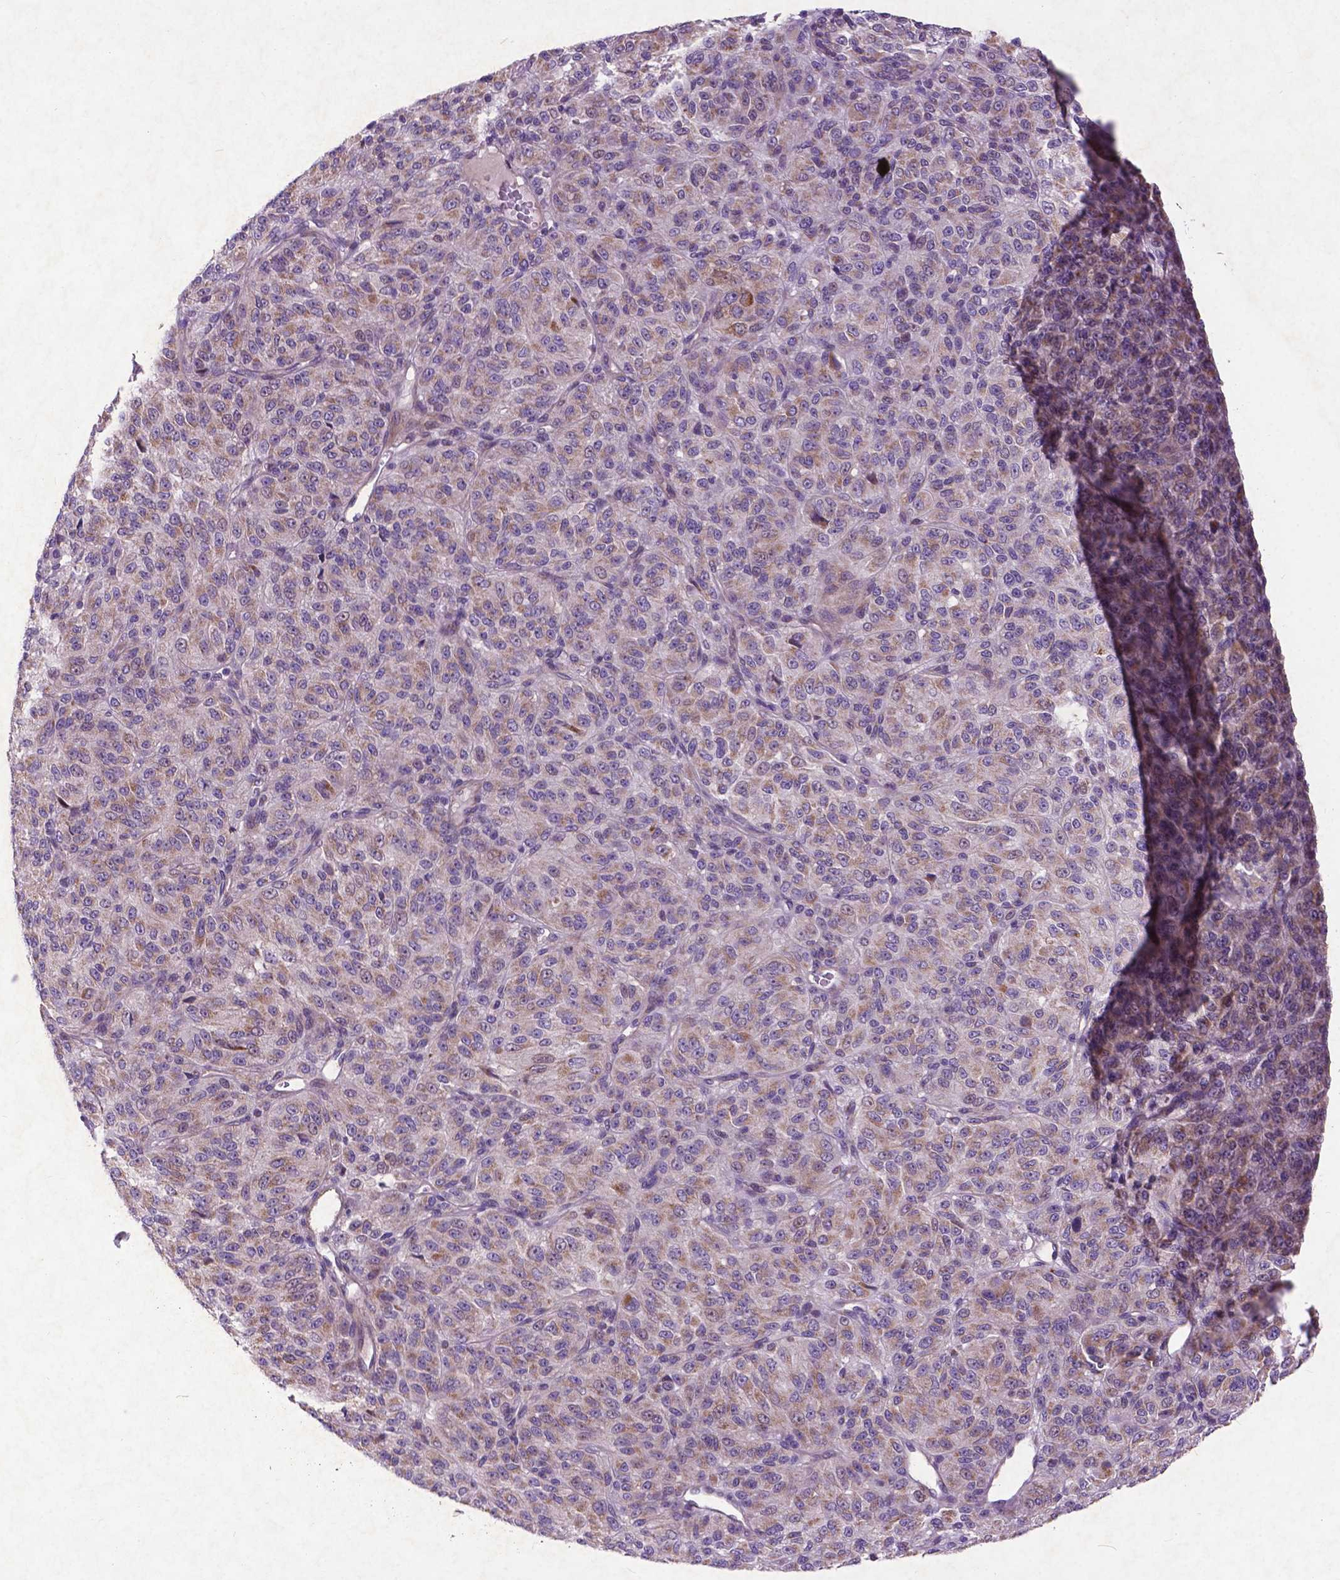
{"staining": {"intensity": "weak", "quantity": ">75%", "location": "cytoplasmic/membranous"}, "tissue": "melanoma", "cell_type": "Tumor cells", "image_type": "cancer", "snomed": [{"axis": "morphology", "description": "Malignant melanoma, Metastatic site"}, {"axis": "topography", "description": "Brain"}], "caption": "Human malignant melanoma (metastatic site) stained with a brown dye exhibits weak cytoplasmic/membranous positive expression in about >75% of tumor cells.", "gene": "ATG4D", "patient": {"sex": "female", "age": 56}}